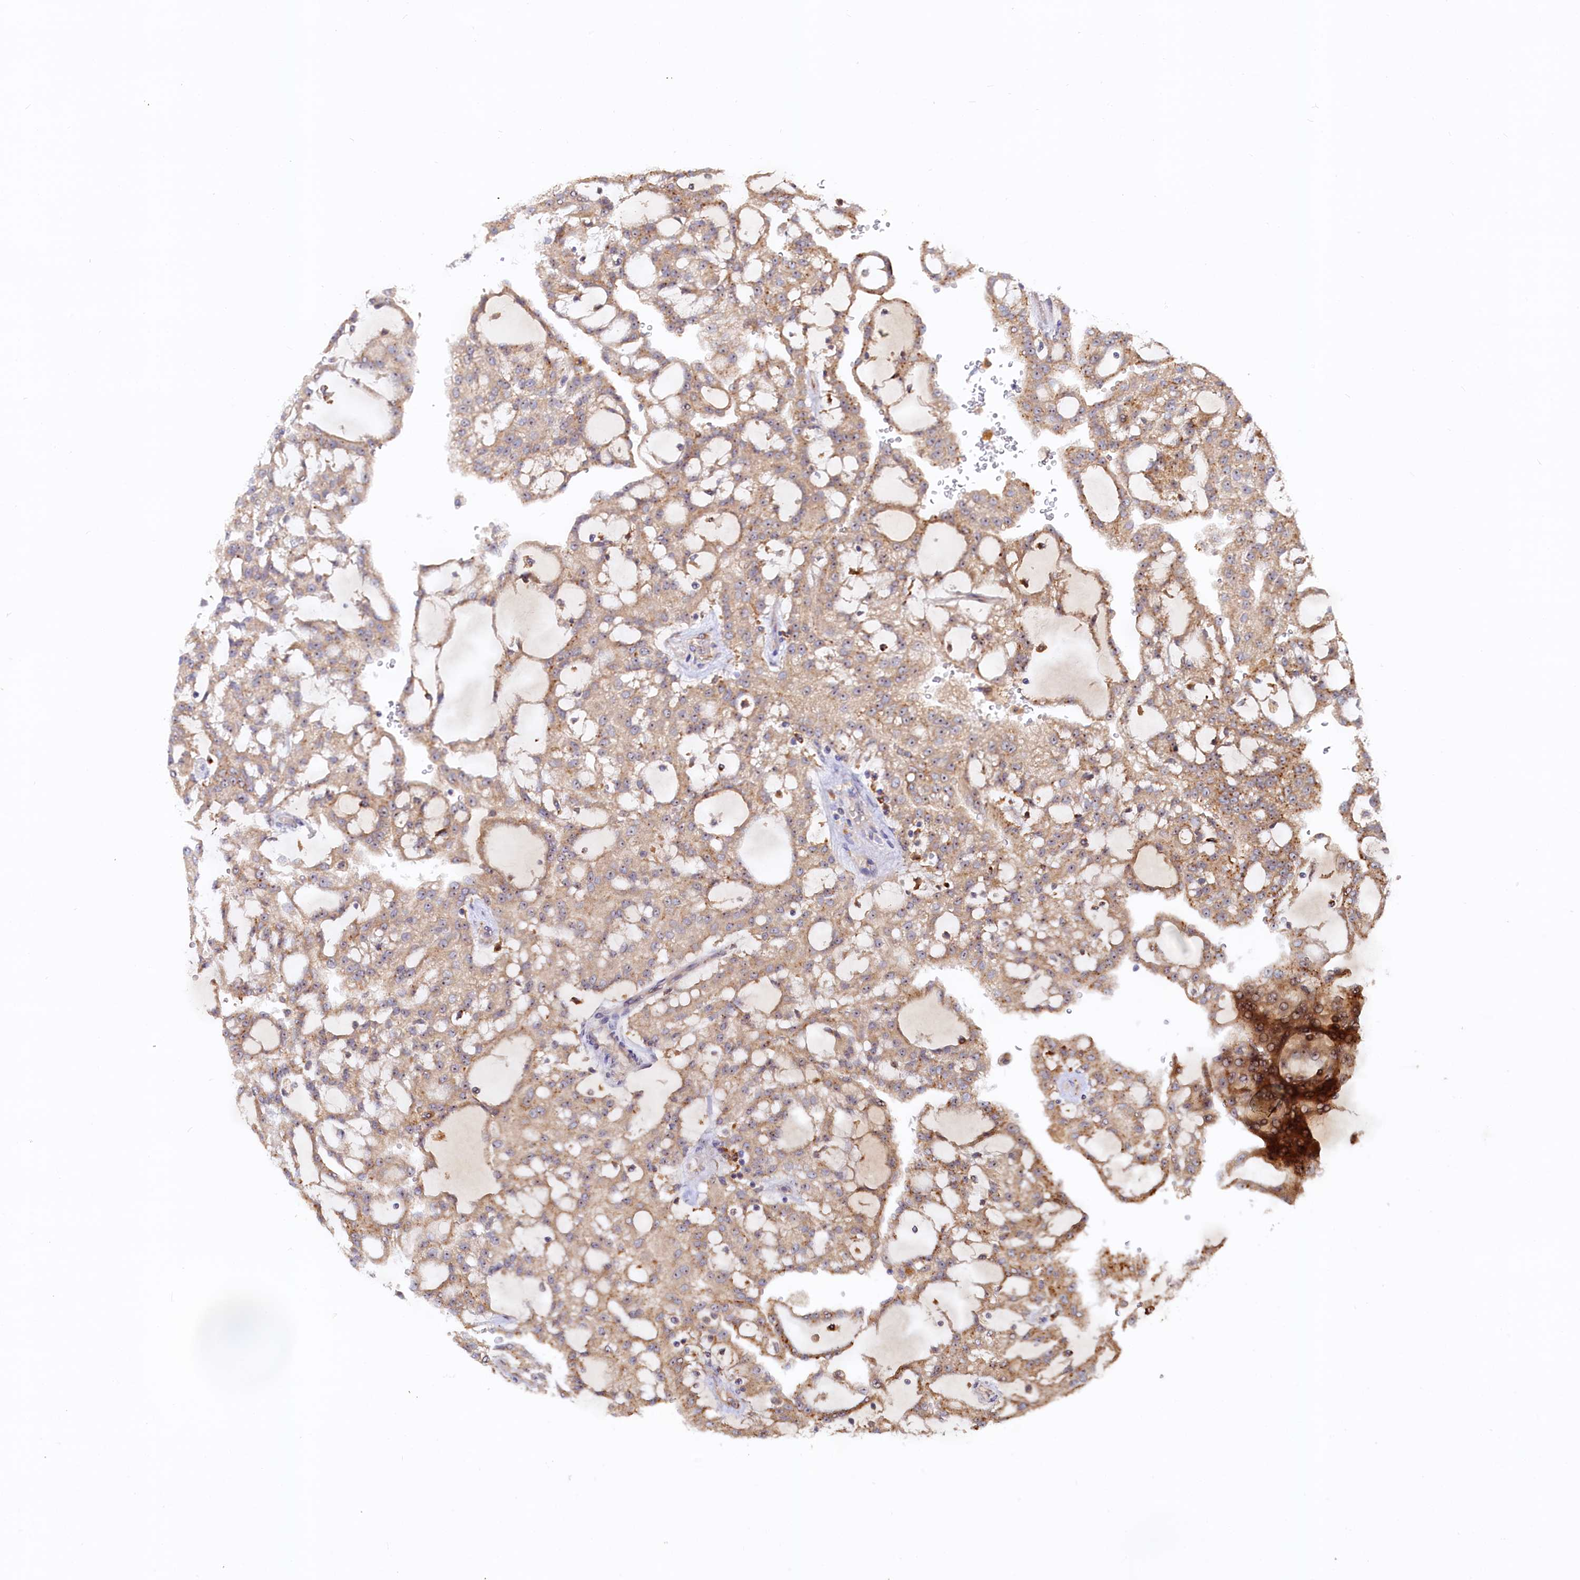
{"staining": {"intensity": "moderate", "quantity": "25%-75%", "location": "cytoplasmic/membranous,nuclear"}, "tissue": "renal cancer", "cell_type": "Tumor cells", "image_type": "cancer", "snomed": [{"axis": "morphology", "description": "Adenocarcinoma, NOS"}, {"axis": "topography", "description": "Kidney"}], "caption": "DAB immunohistochemical staining of renal cancer (adenocarcinoma) displays moderate cytoplasmic/membranous and nuclear protein staining in approximately 25%-75% of tumor cells. (DAB (3,3'-diaminobenzidine) IHC, brown staining for protein, blue staining for nuclei).", "gene": "RGS7BP", "patient": {"sex": "male", "age": 63}}